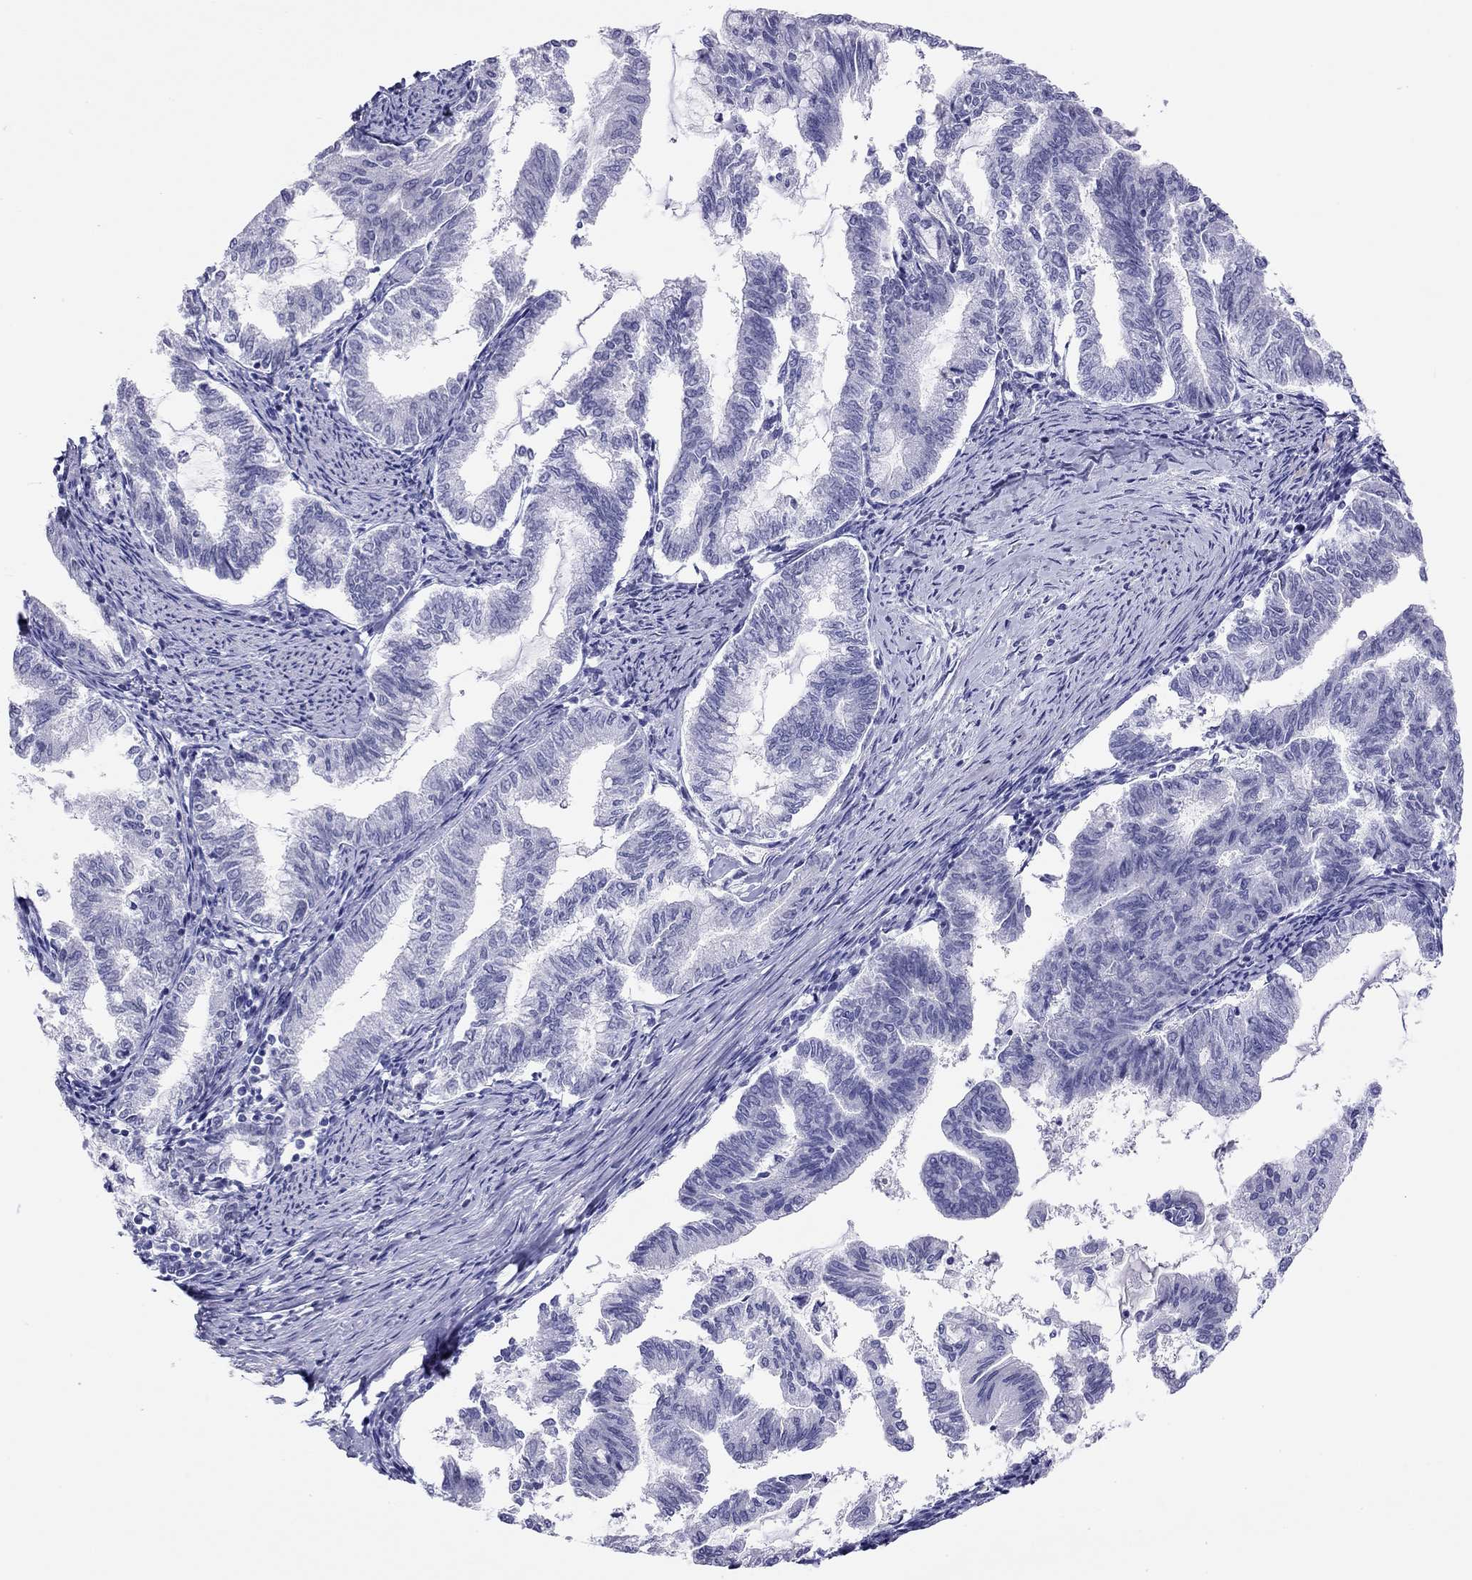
{"staining": {"intensity": "negative", "quantity": "none", "location": "none"}, "tissue": "endometrial cancer", "cell_type": "Tumor cells", "image_type": "cancer", "snomed": [{"axis": "morphology", "description": "Adenocarcinoma, NOS"}, {"axis": "topography", "description": "Endometrium"}], "caption": "The image shows no staining of tumor cells in endometrial adenocarcinoma.", "gene": "MYMX", "patient": {"sex": "female", "age": 79}}